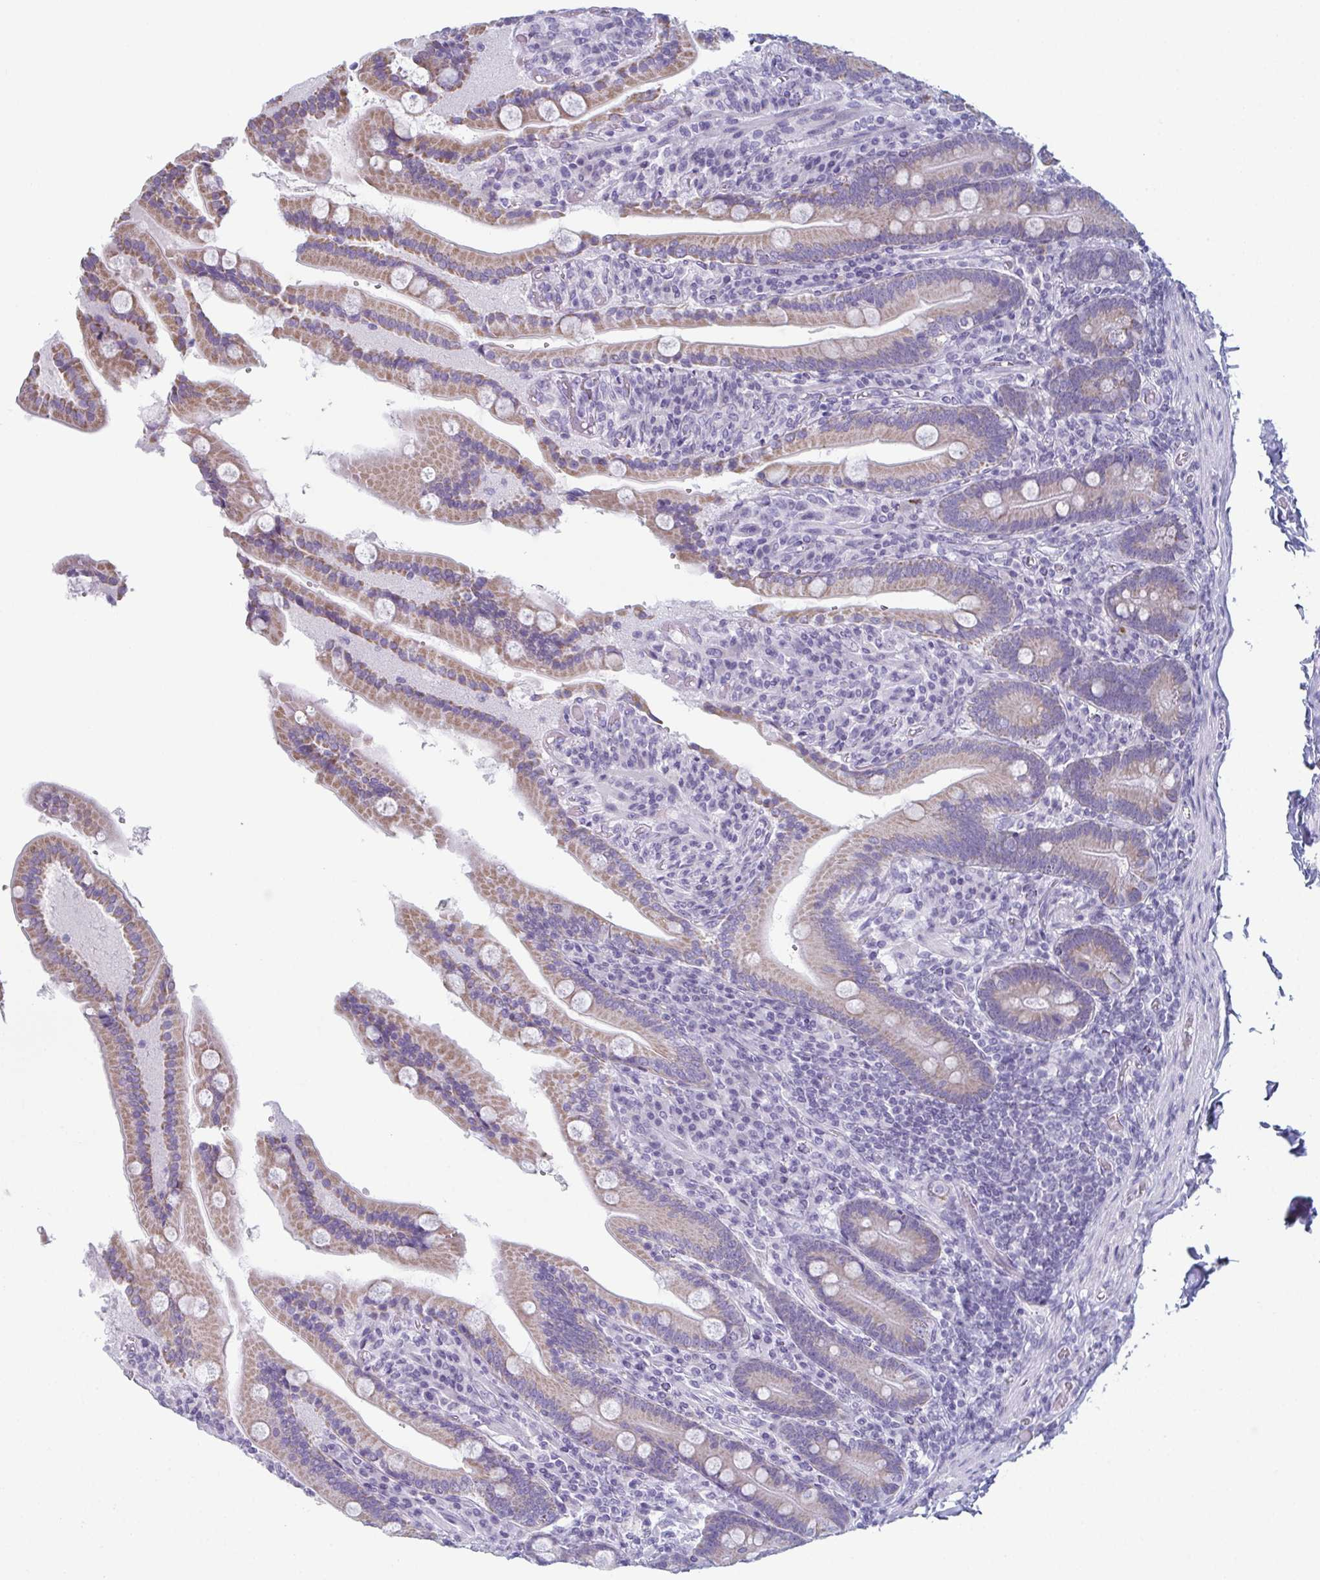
{"staining": {"intensity": "weak", "quantity": "25%-75%", "location": "cytoplasmic/membranous"}, "tissue": "duodenum", "cell_type": "Glandular cells", "image_type": "normal", "snomed": [{"axis": "morphology", "description": "Normal tissue, NOS"}, {"axis": "topography", "description": "Duodenum"}], "caption": "IHC staining of benign duodenum, which shows low levels of weak cytoplasmic/membranous expression in about 25%-75% of glandular cells indicating weak cytoplasmic/membranous protein expression. The staining was performed using DAB (brown) for protein detection and nuclei were counterstained in hematoxylin (blue).", "gene": "ENKUR", "patient": {"sex": "female", "age": 62}}